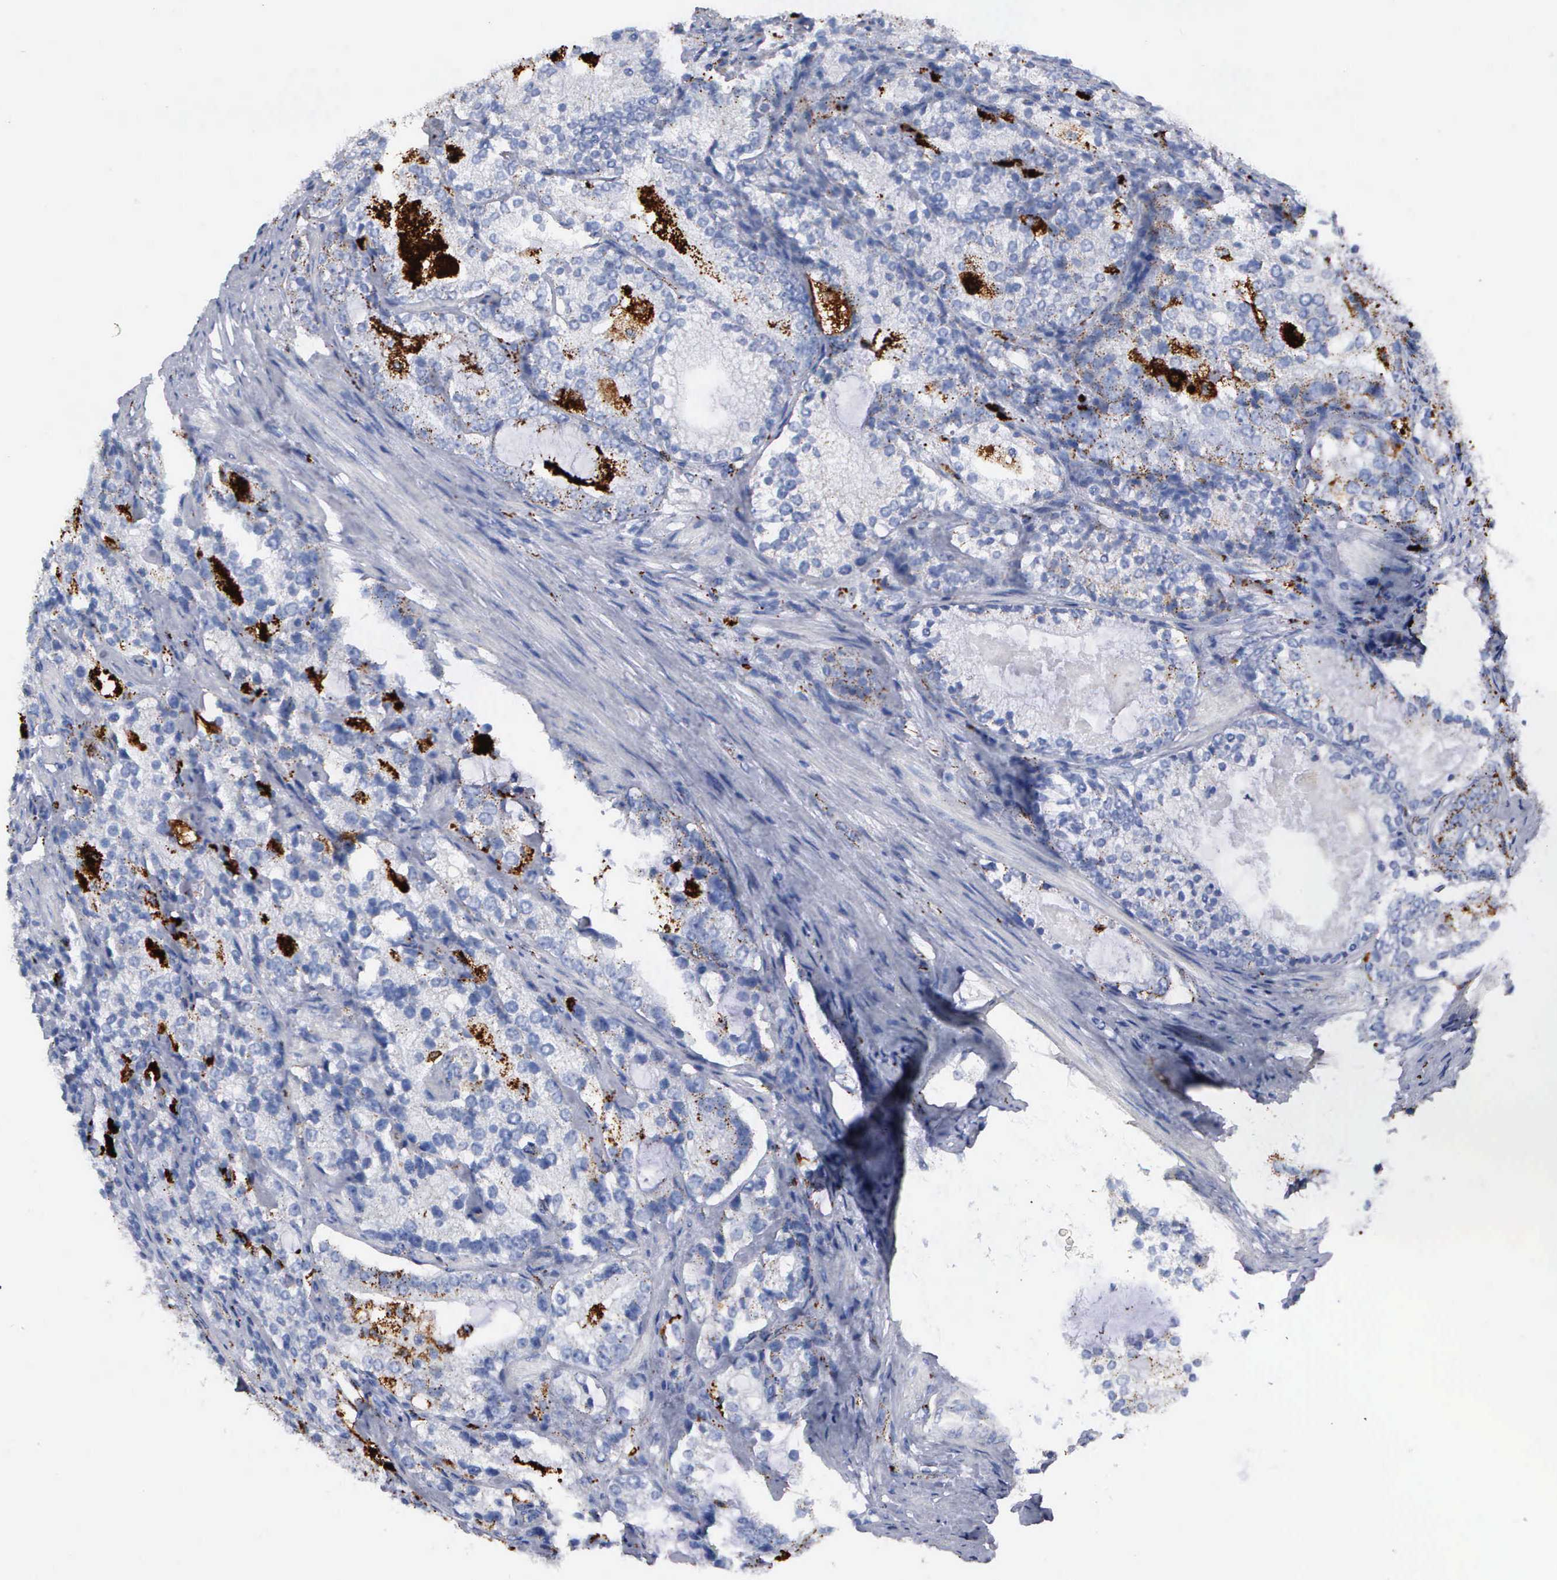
{"staining": {"intensity": "negative", "quantity": "none", "location": "none"}, "tissue": "prostate cancer", "cell_type": "Tumor cells", "image_type": "cancer", "snomed": [{"axis": "morphology", "description": "Adenocarcinoma, High grade"}, {"axis": "topography", "description": "Prostate"}], "caption": "Tumor cells show no significant protein expression in prostate cancer.", "gene": "CTSL", "patient": {"sex": "male", "age": 63}}